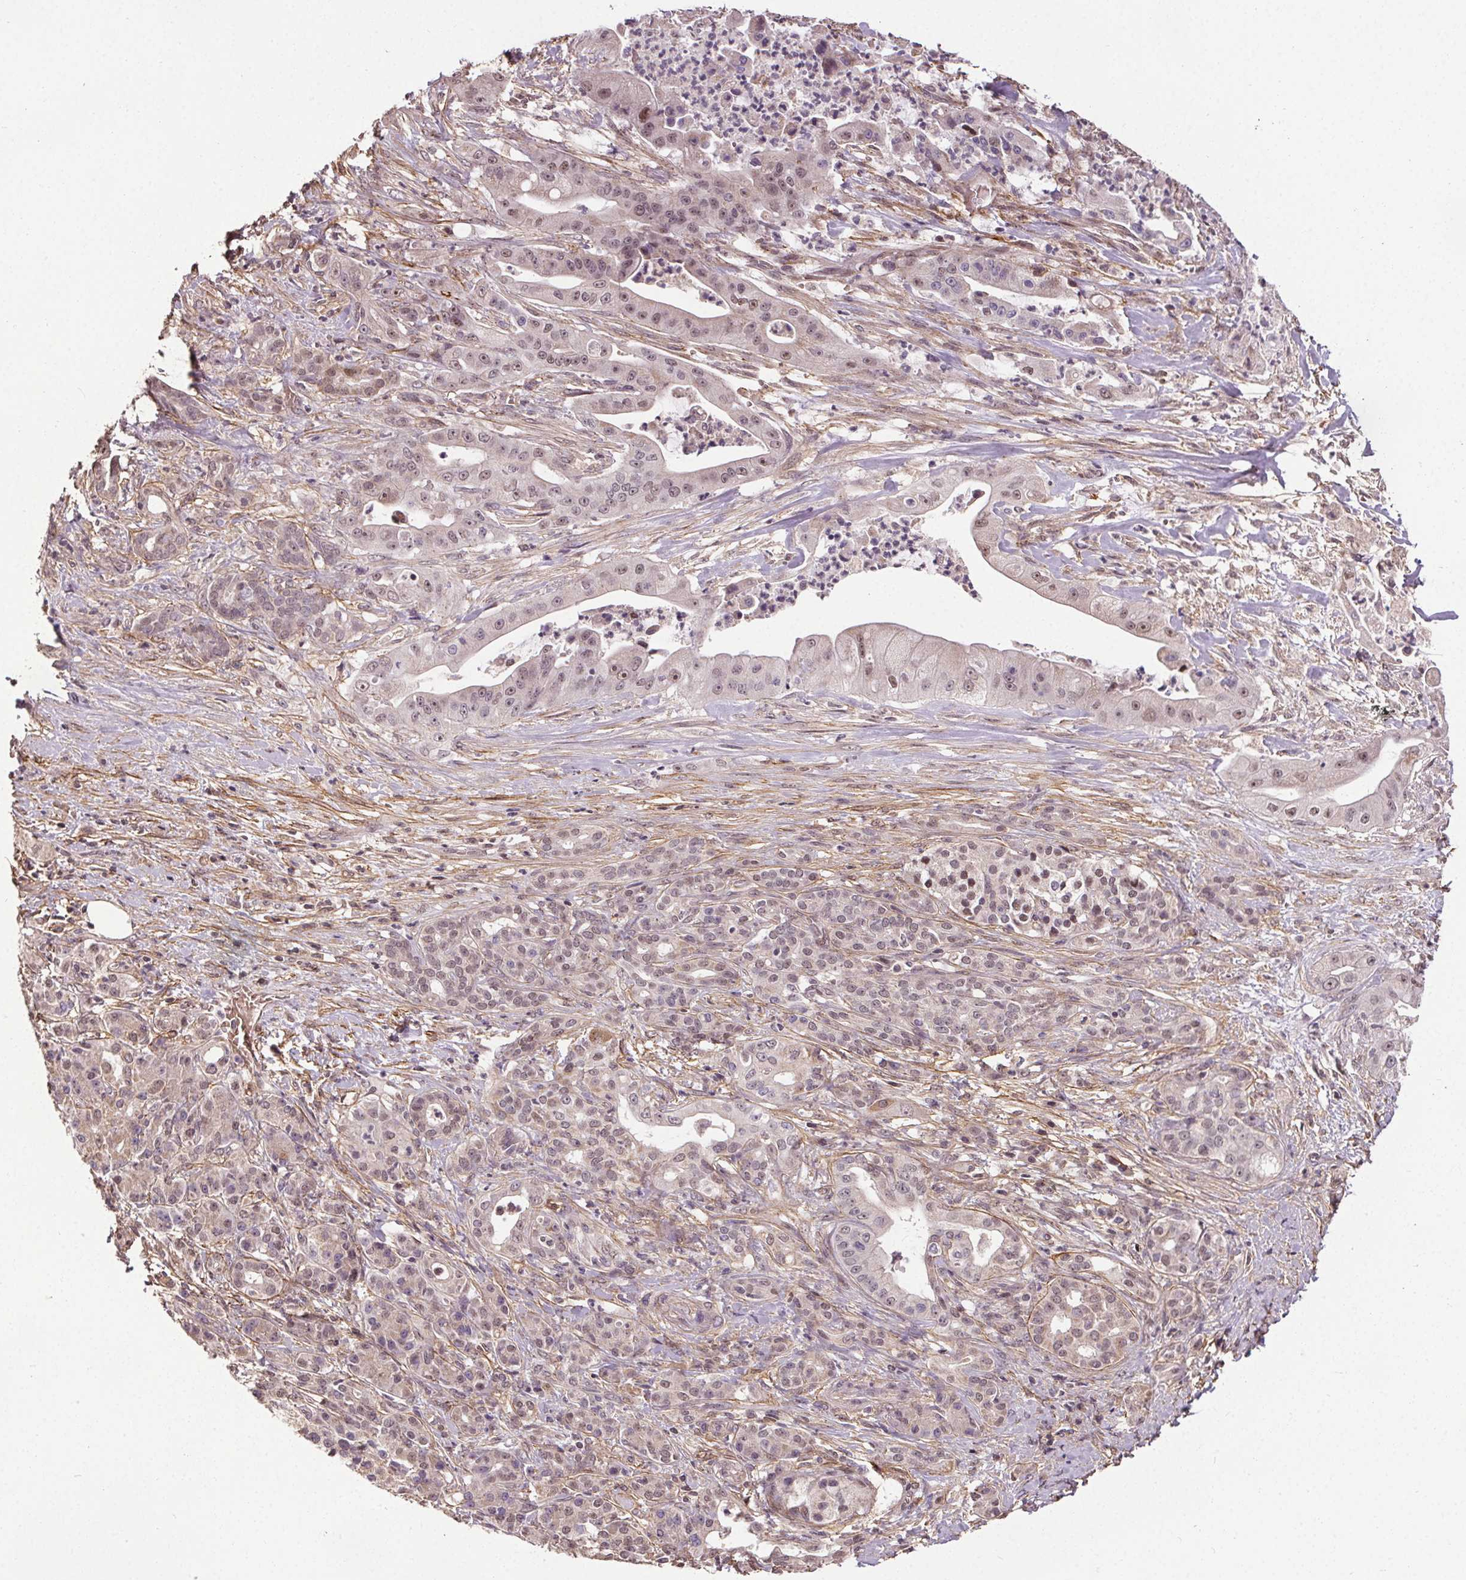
{"staining": {"intensity": "weak", "quantity": "<25%", "location": "nuclear"}, "tissue": "pancreatic cancer", "cell_type": "Tumor cells", "image_type": "cancer", "snomed": [{"axis": "morphology", "description": "Normal tissue, NOS"}, {"axis": "morphology", "description": "Inflammation, NOS"}, {"axis": "morphology", "description": "Adenocarcinoma, NOS"}, {"axis": "topography", "description": "Pancreas"}], "caption": "Adenocarcinoma (pancreatic) was stained to show a protein in brown. There is no significant staining in tumor cells. (DAB immunohistochemistry (IHC) with hematoxylin counter stain).", "gene": "KIAA0232", "patient": {"sex": "male", "age": 57}}